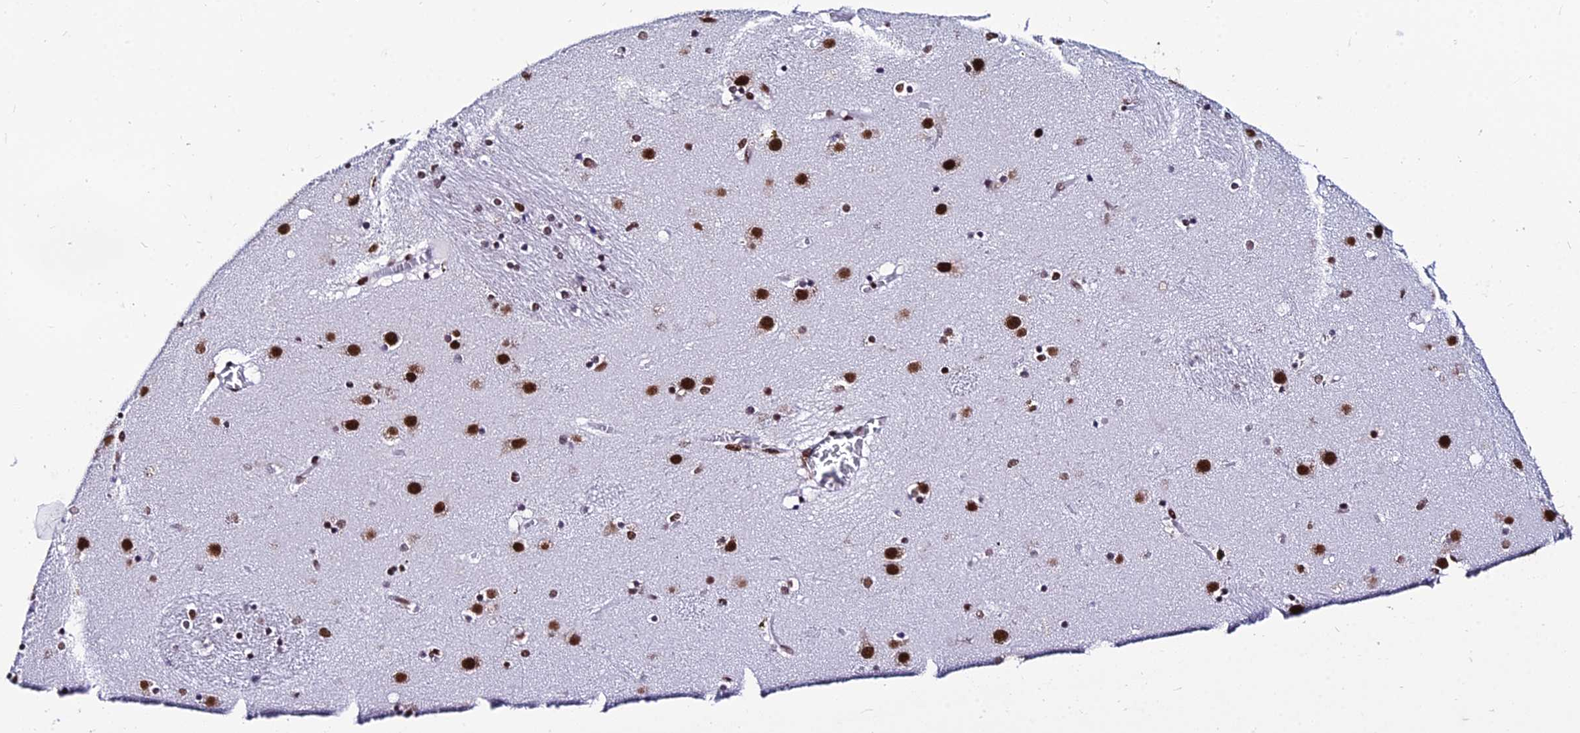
{"staining": {"intensity": "strong", "quantity": "<25%", "location": "nuclear"}, "tissue": "caudate", "cell_type": "Glial cells", "image_type": "normal", "snomed": [{"axis": "morphology", "description": "Normal tissue, NOS"}, {"axis": "topography", "description": "Lateral ventricle wall"}], "caption": "DAB immunohistochemical staining of benign human caudate shows strong nuclear protein staining in about <25% of glial cells.", "gene": "HNRNPH1", "patient": {"sex": "male", "age": 70}}